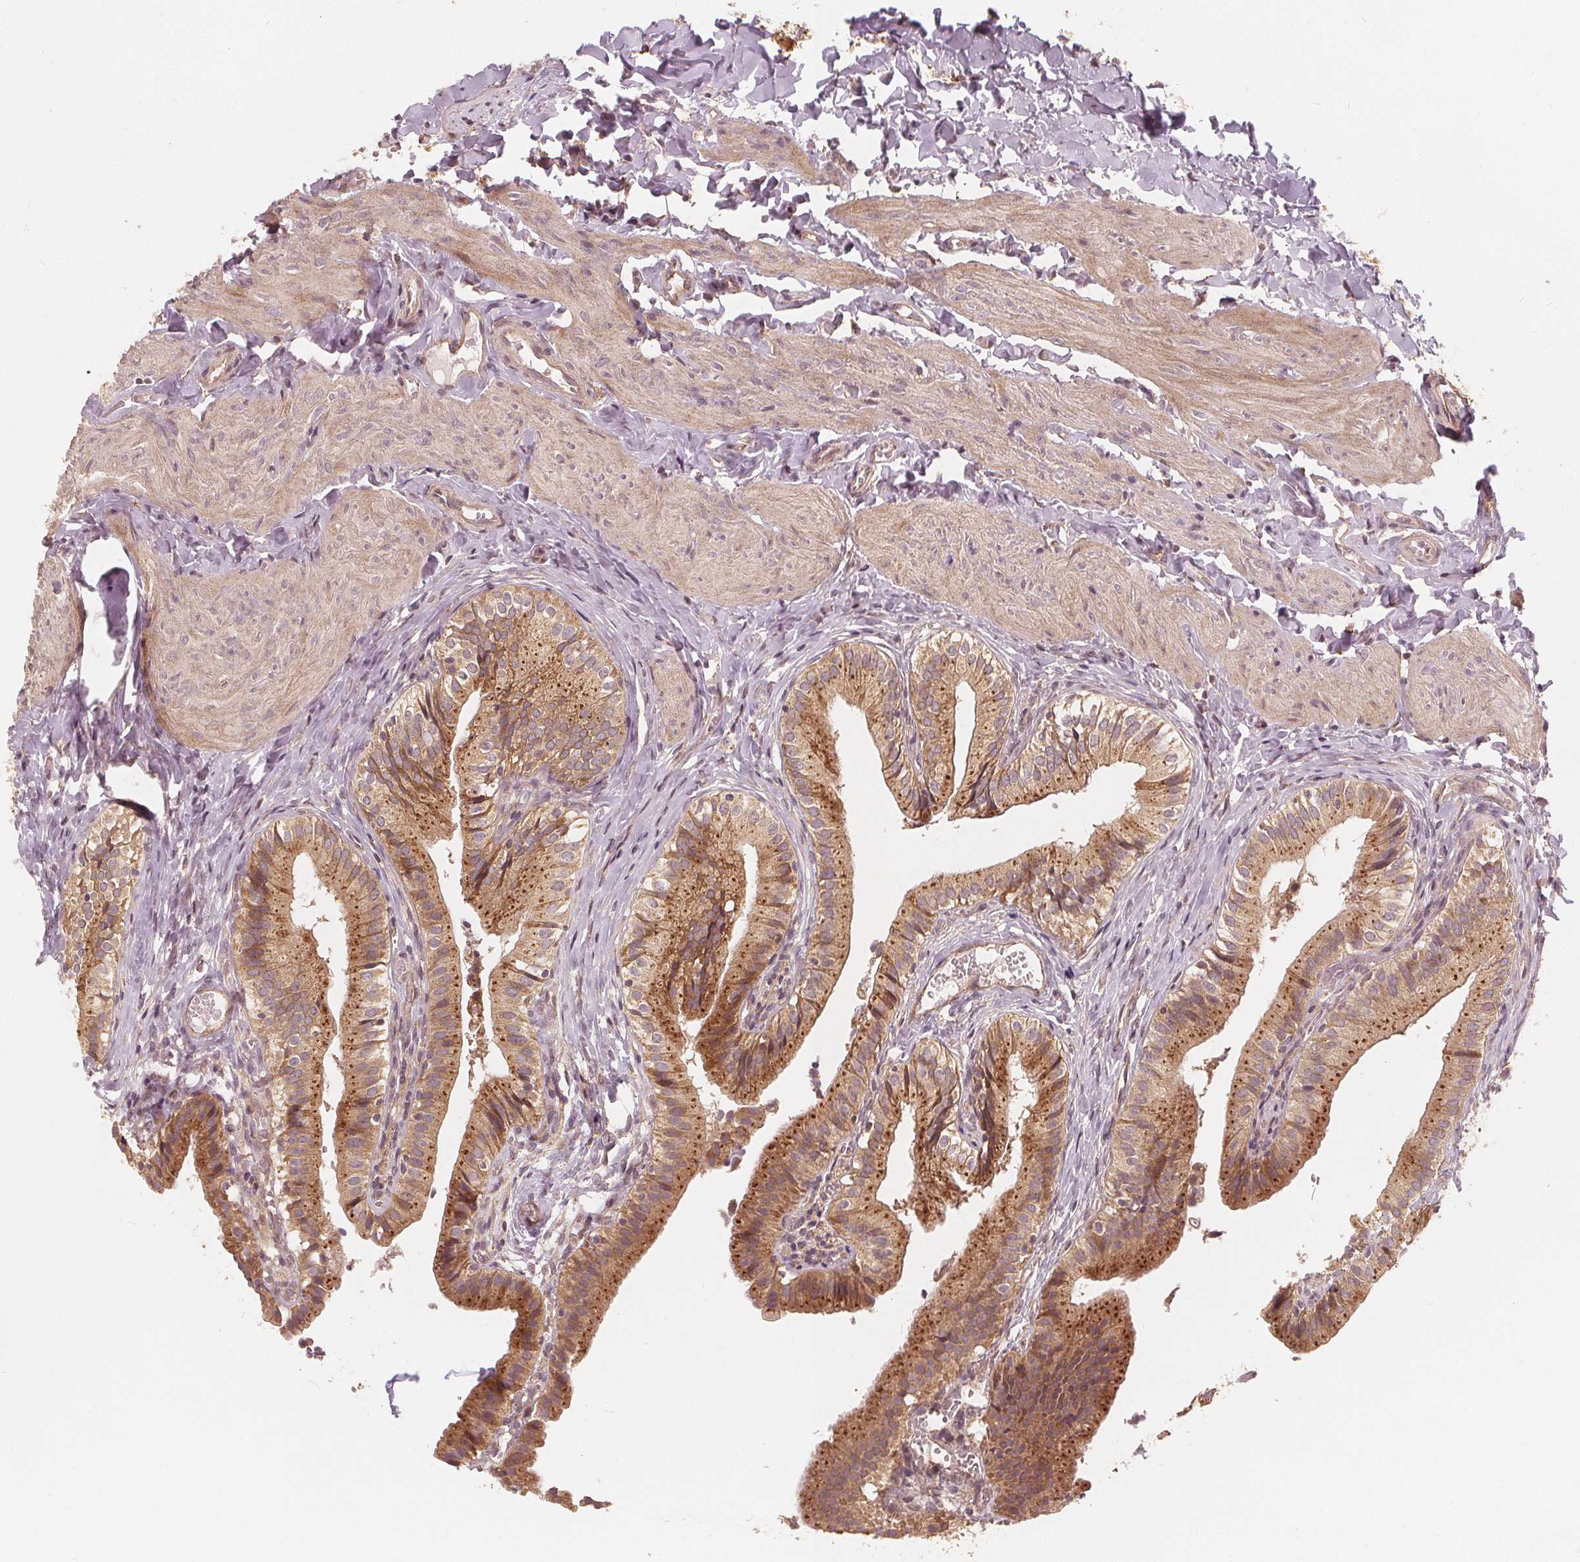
{"staining": {"intensity": "moderate", "quantity": ">75%", "location": "cytoplasmic/membranous"}, "tissue": "gallbladder", "cell_type": "Glandular cells", "image_type": "normal", "snomed": [{"axis": "morphology", "description": "Normal tissue, NOS"}, {"axis": "topography", "description": "Gallbladder"}], "caption": "Gallbladder was stained to show a protein in brown. There is medium levels of moderate cytoplasmic/membranous positivity in approximately >75% of glandular cells. The protein is stained brown, and the nuclei are stained in blue (DAB (3,3'-diaminobenzidine) IHC with brightfield microscopy, high magnification).", "gene": "SNX12", "patient": {"sex": "female", "age": 47}}